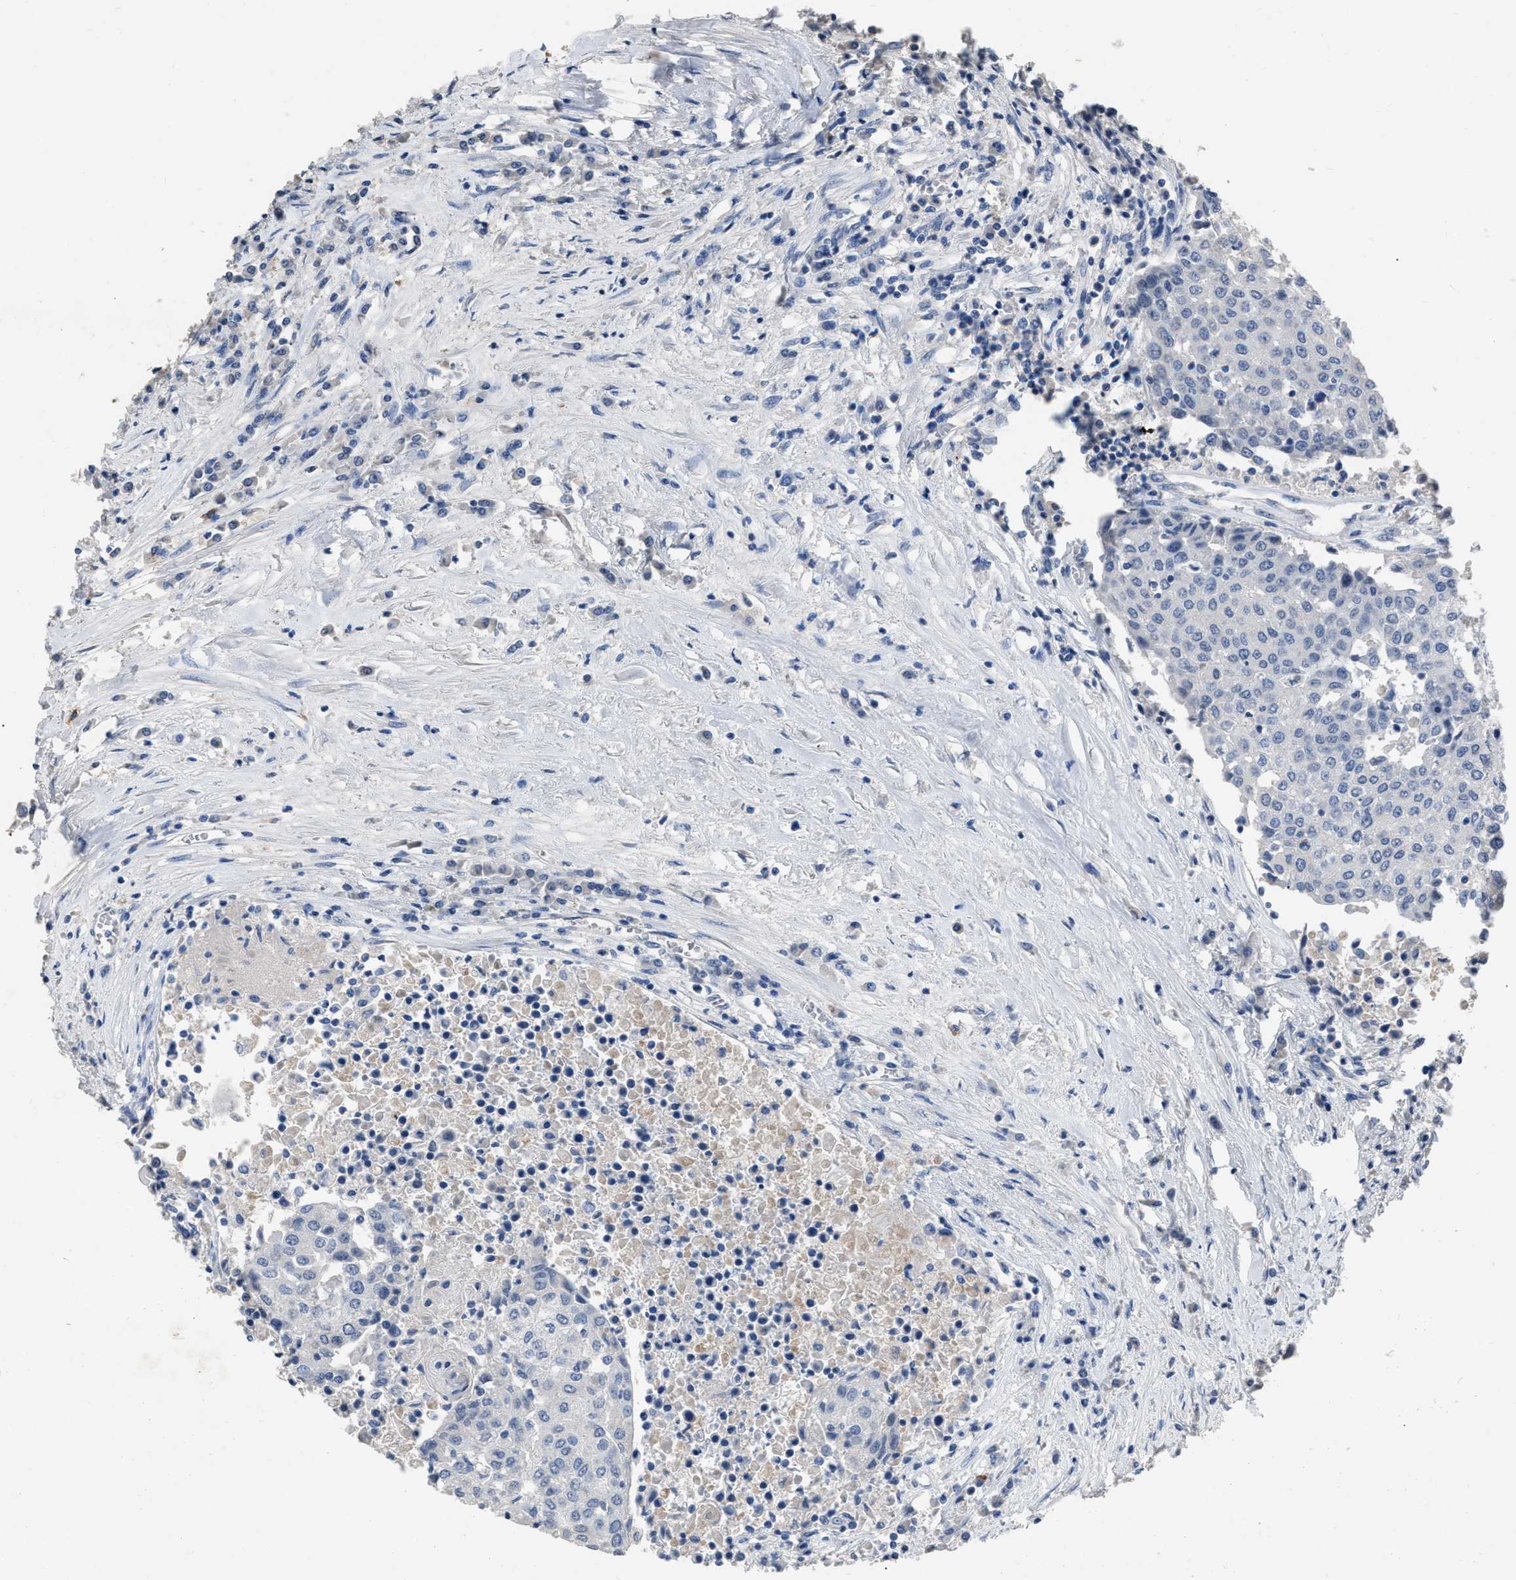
{"staining": {"intensity": "negative", "quantity": "none", "location": "none"}, "tissue": "urothelial cancer", "cell_type": "Tumor cells", "image_type": "cancer", "snomed": [{"axis": "morphology", "description": "Urothelial carcinoma, High grade"}, {"axis": "topography", "description": "Urinary bladder"}], "caption": "Tumor cells are negative for brown protein staining in urothelial cancer. (DAB IHC, high magnification).", "gene": "HABP2", "patient": {"sex": "female", "age": 85}}